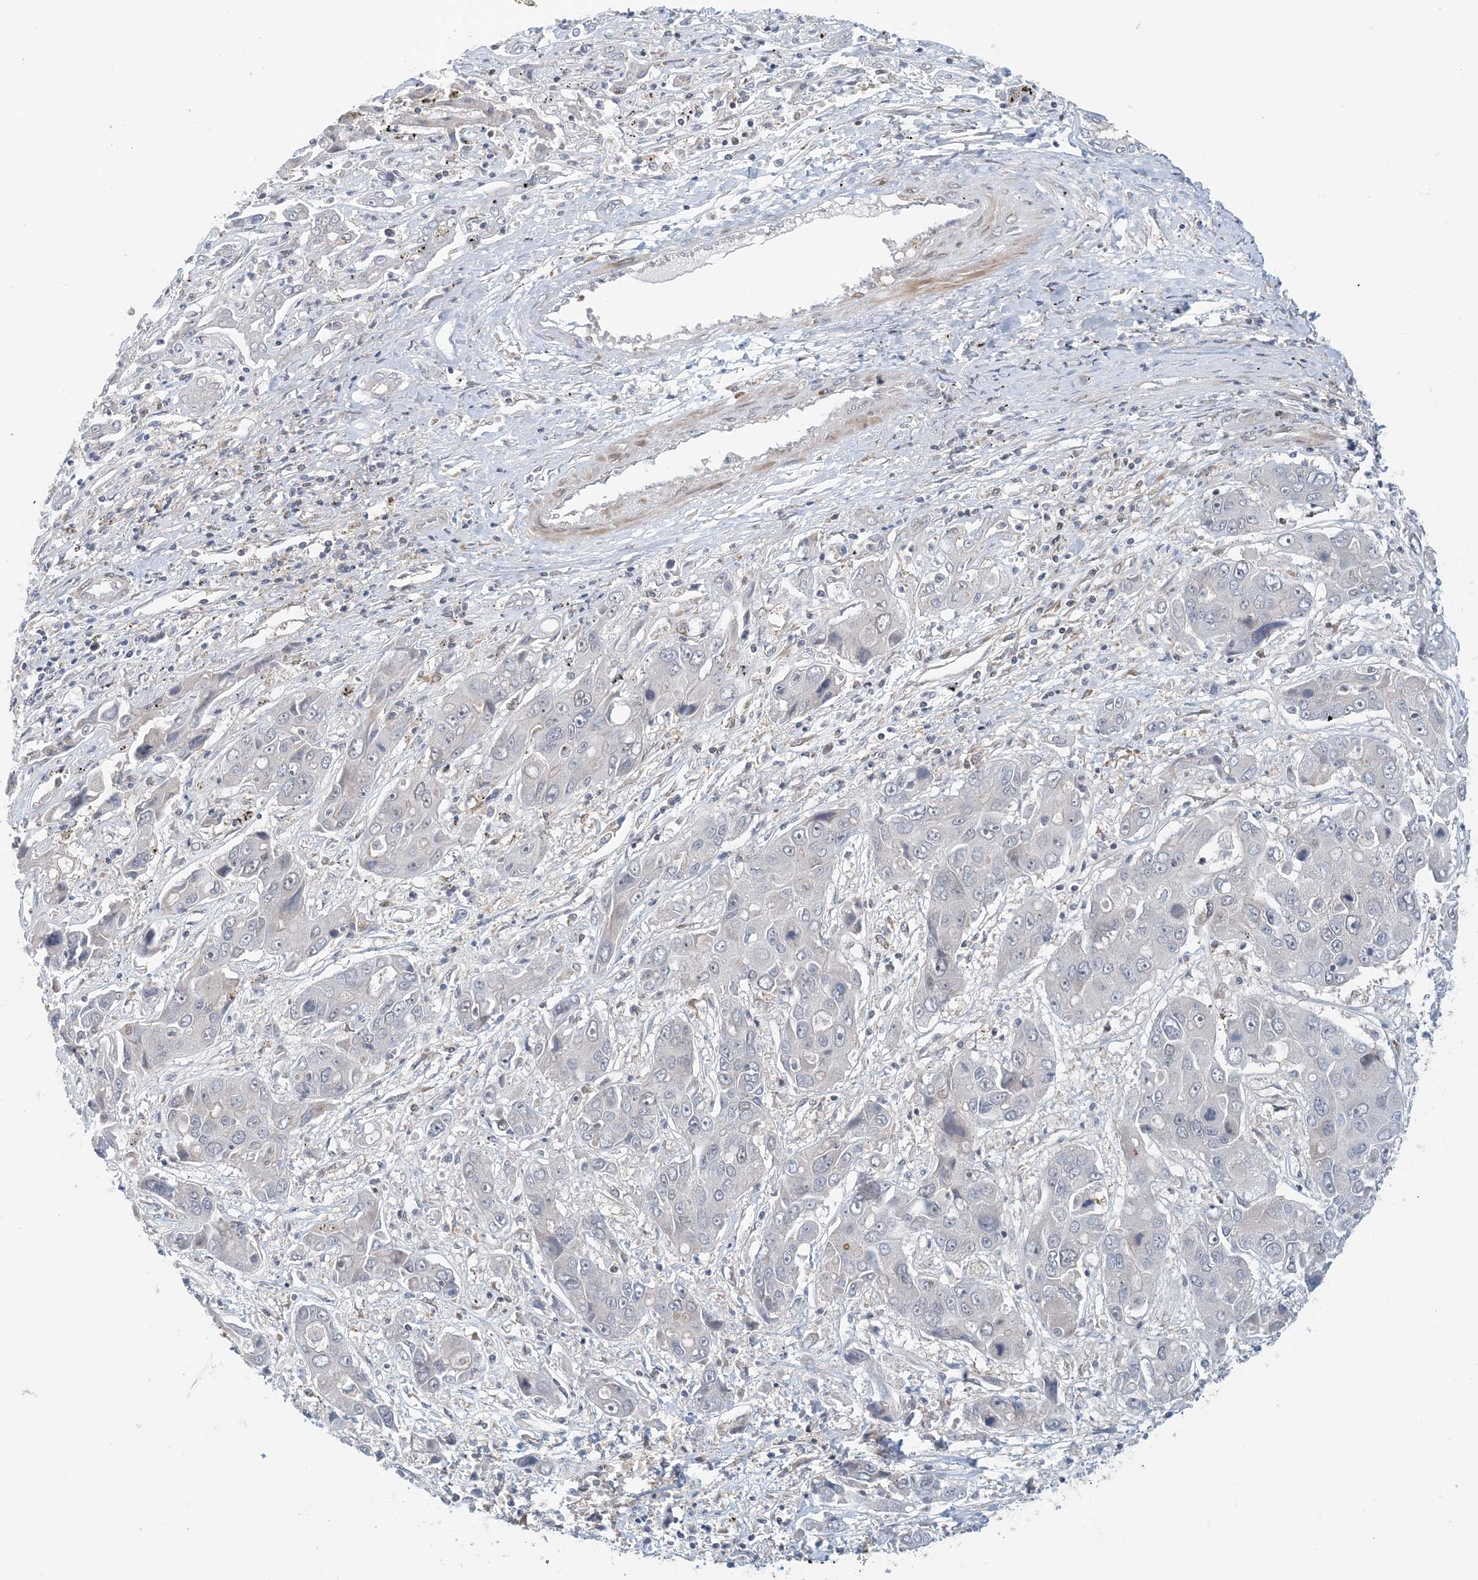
{"staining": {"intensity": "negative", "quantity": "none", "location": "none"}, "tissue": "liver cancer", "cell_type": "Tumor cells", "image_type": "cancer", "snomed": [{"axis": "morphology", "description": "Cholangiocarcinoma"}, {"axis": "topography", "description": "Liver"}], "caption": "A micrograph of human liver cancer is negative for staining in tumor cells.", "gene": "ATP13A2", "patient": {"sex": "male", "age": 67}}